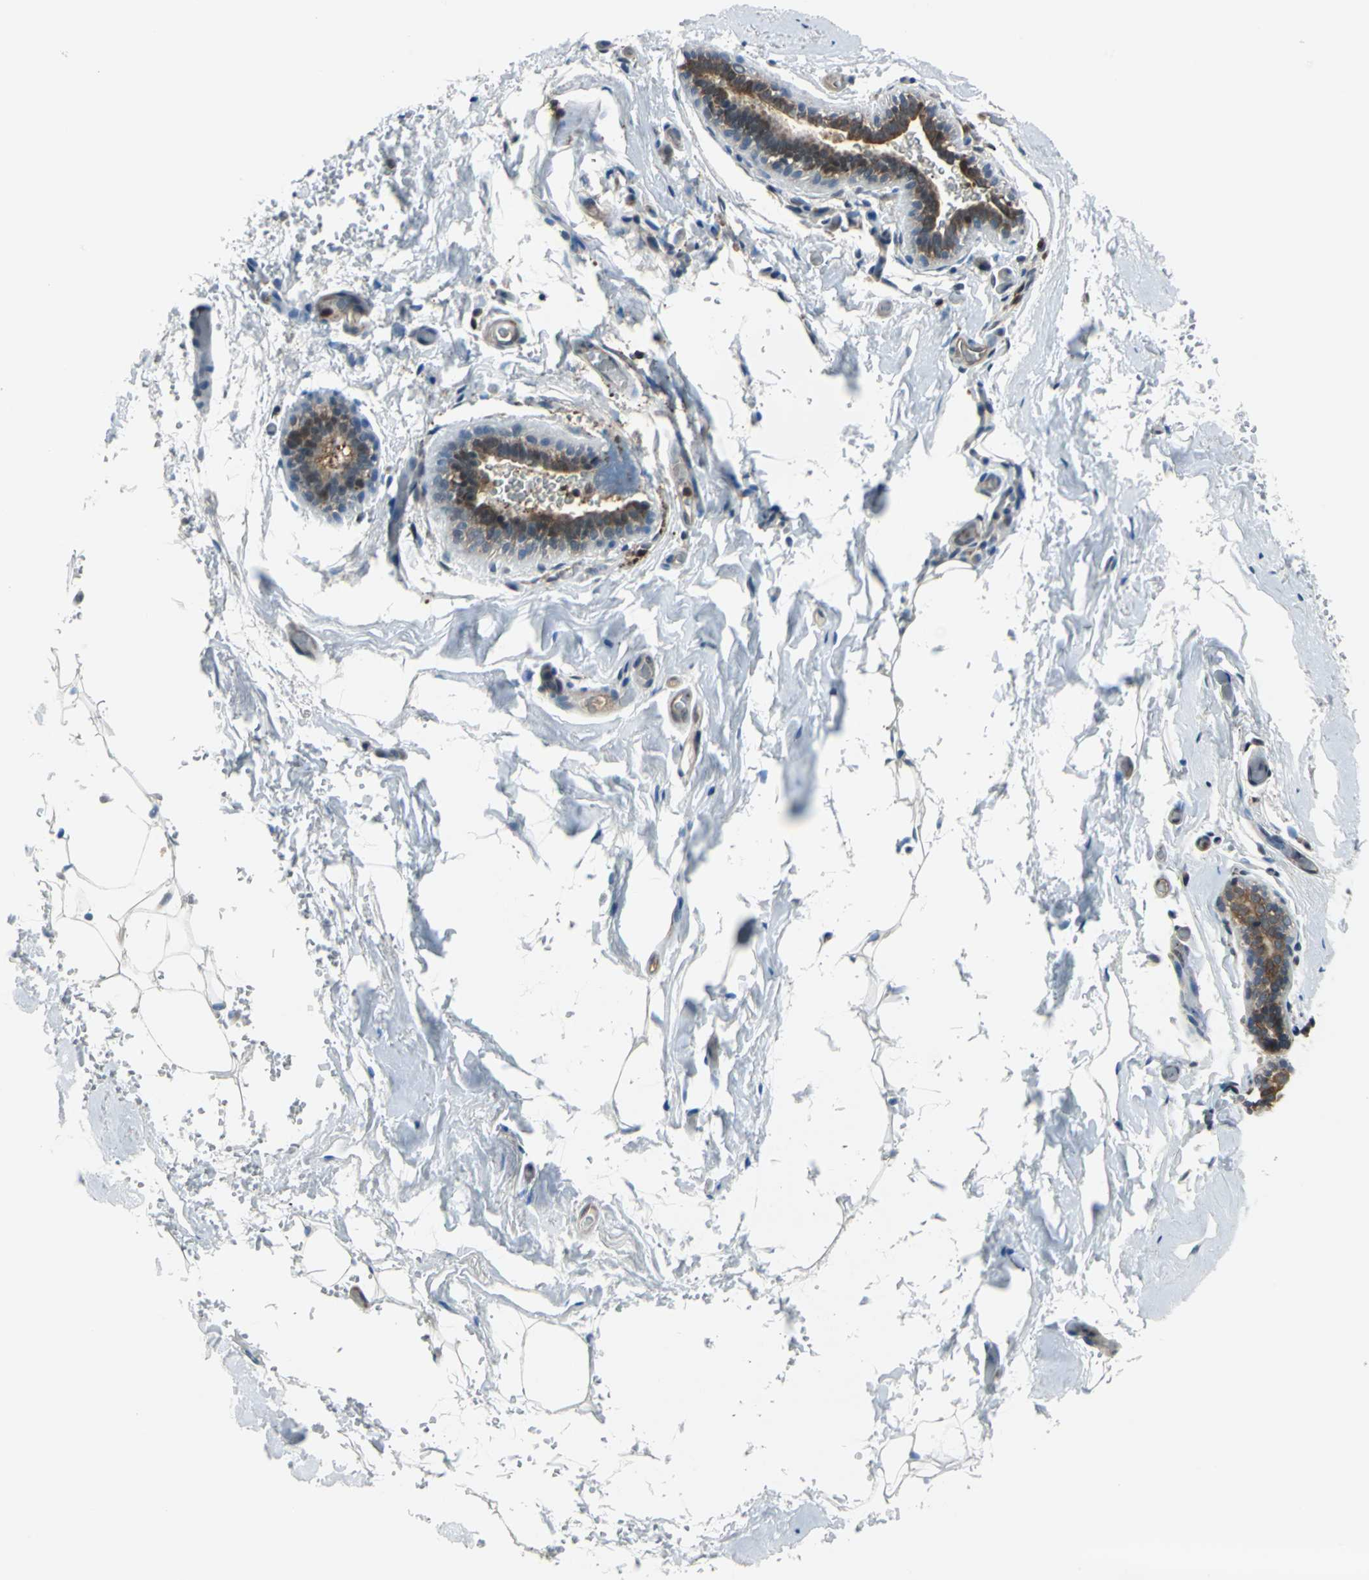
{"staining": {"intensity": "negative", "quantity": "none", "location": "none"}, "tissue": "breast", "cell_type": "Adipocytes", "image_type": "normal", "snomed": [{"axis": "morphology", "description": "Normal tissue, NOS"}, {"axis": "topography", "description": "Breast"}, {"axis": "topography", "description": "Soft tissue"}], "caption": "IHC photomicrograph of normal breast stained for a protein (brown), which exhibits no staining in adipocytes. Brightfield microscopy of immunohistochemistry (IHC) stained with DAB (brown) and hematoxylin (blue), captured at high magnification.", "gene": "PSME1", "patient": {"sex": "female", "age": 75}}